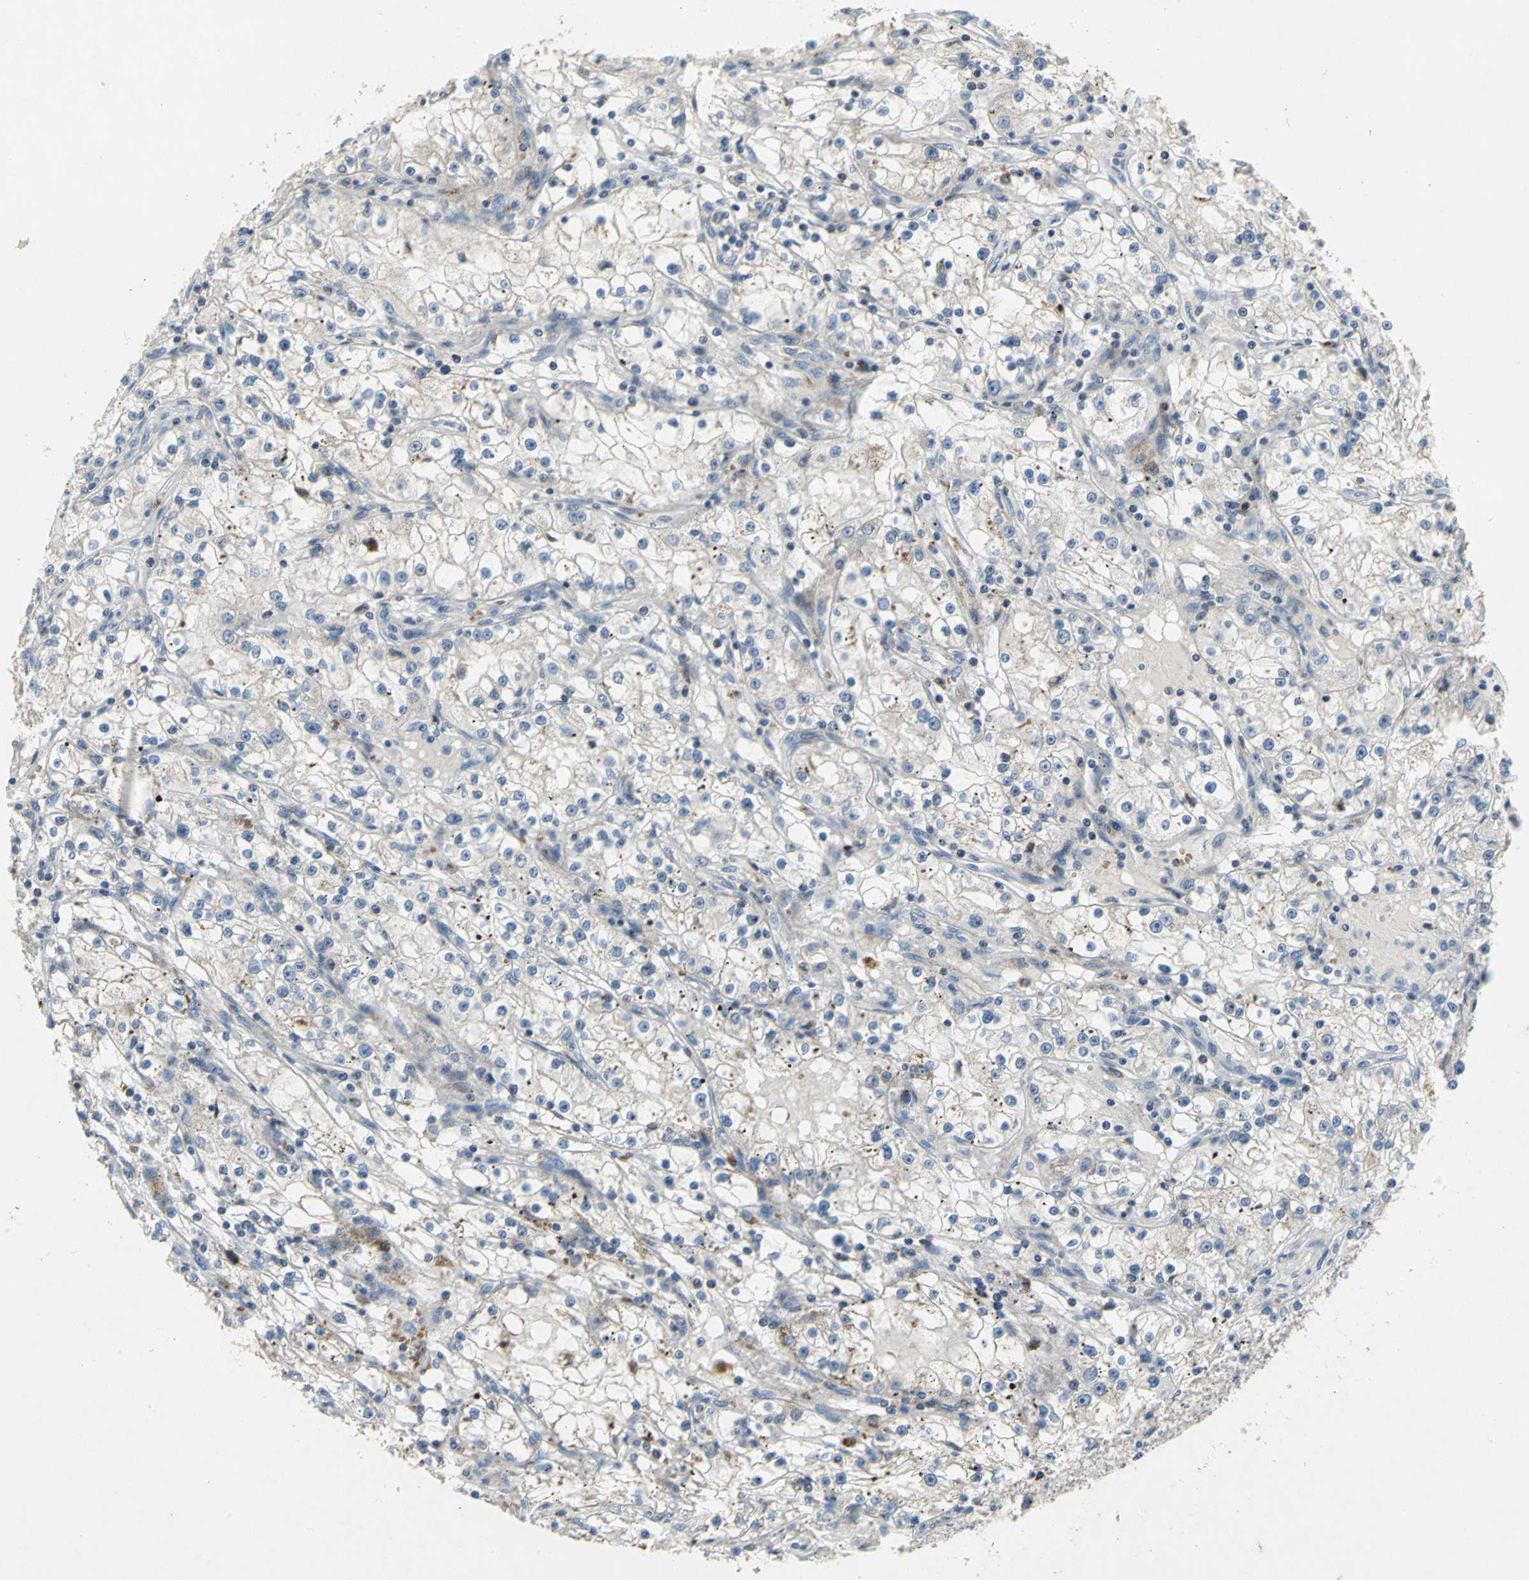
{"staining": {"intensity": "negative", "quantity": "none", "location": "none"}, "tissue": "renal cancer", "cell_type": "Tumor cells", "image_type": "cancer", "snomed": [{"axis": "morphology", "description": "Adenocarcinoma, NOS"}, {"axis": "topography", "description": "Kidney"}], "caption": "DAB (3,3'-diaminobenzidine) immunohistochemical staining of human renal adenocarcinoma reveals no significant expression in tumor cells. (DAB (3,3'-diaminobenzidine) immunohistochemistry with hematoxylin counter stain).", "gene": "SPPL2B", "patient": {"sex": "male", "age": 56}}